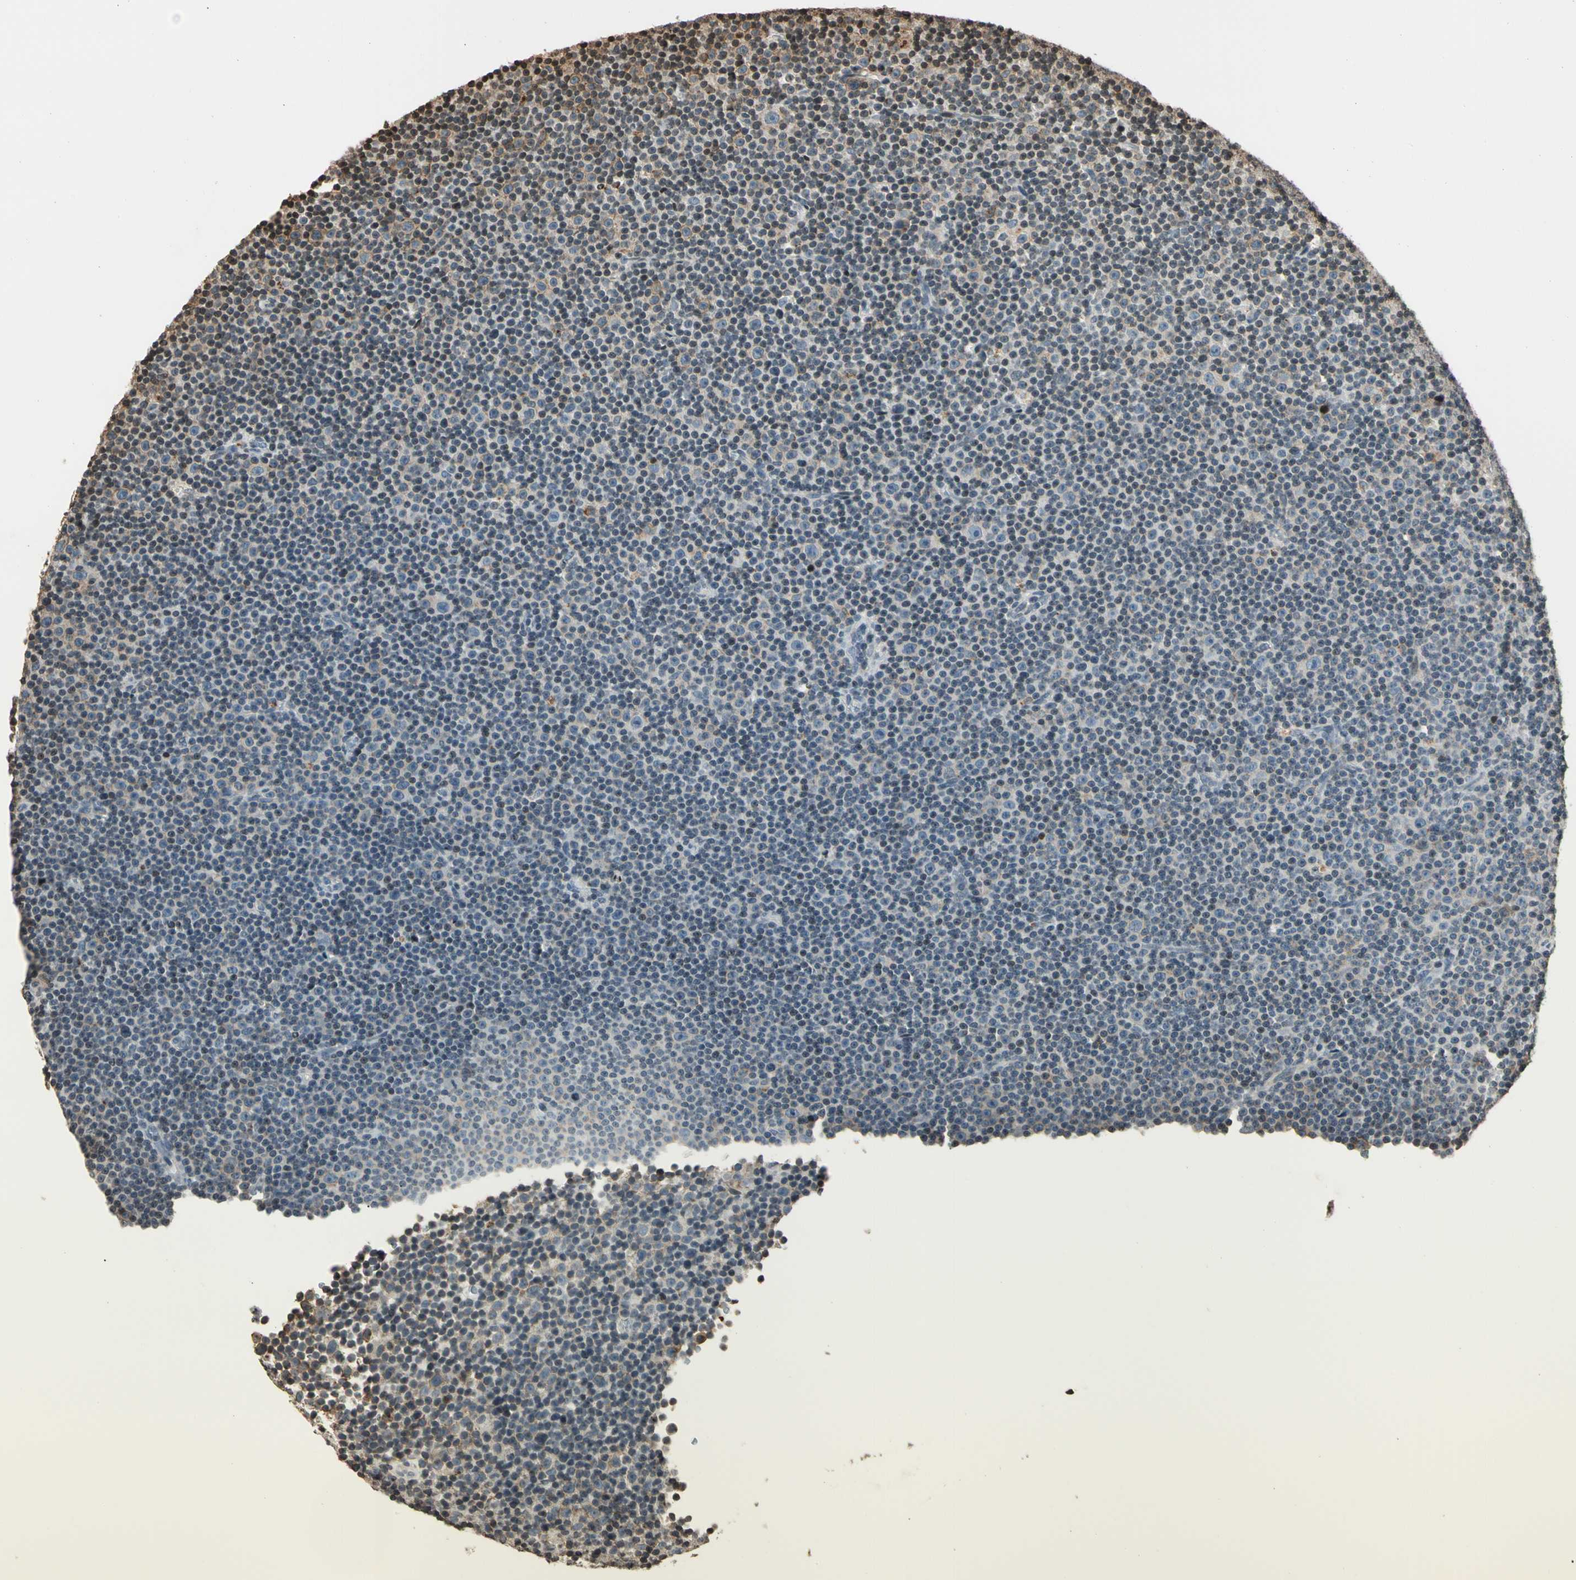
{"staining": {"intensity": "weak", "quantity": "<25%", "location": "cytoplasmic/membranous,nuclear"}, "tissue": "lymphoma", "cell_type": "Tumor cells", "image_type": "cancer", "snomed": [{"axis": "morphology", "description": "Malignant lymphoma, non-Hodgkin's type, Low grade"}, {"axis": "topography", "description": "Lymph node"}], "caption": "Immunohistochemistry (IHC) image of malignant lymphoma, non-Hodgkin's type (low-grade) stained for a protein (brown), which shows no positivity in tumor cells. (Brightfield microscopy of DAB immunohistochemistry at high magnification).", "gene": "FER", "patient": {"sex": "female", "age": 67}}